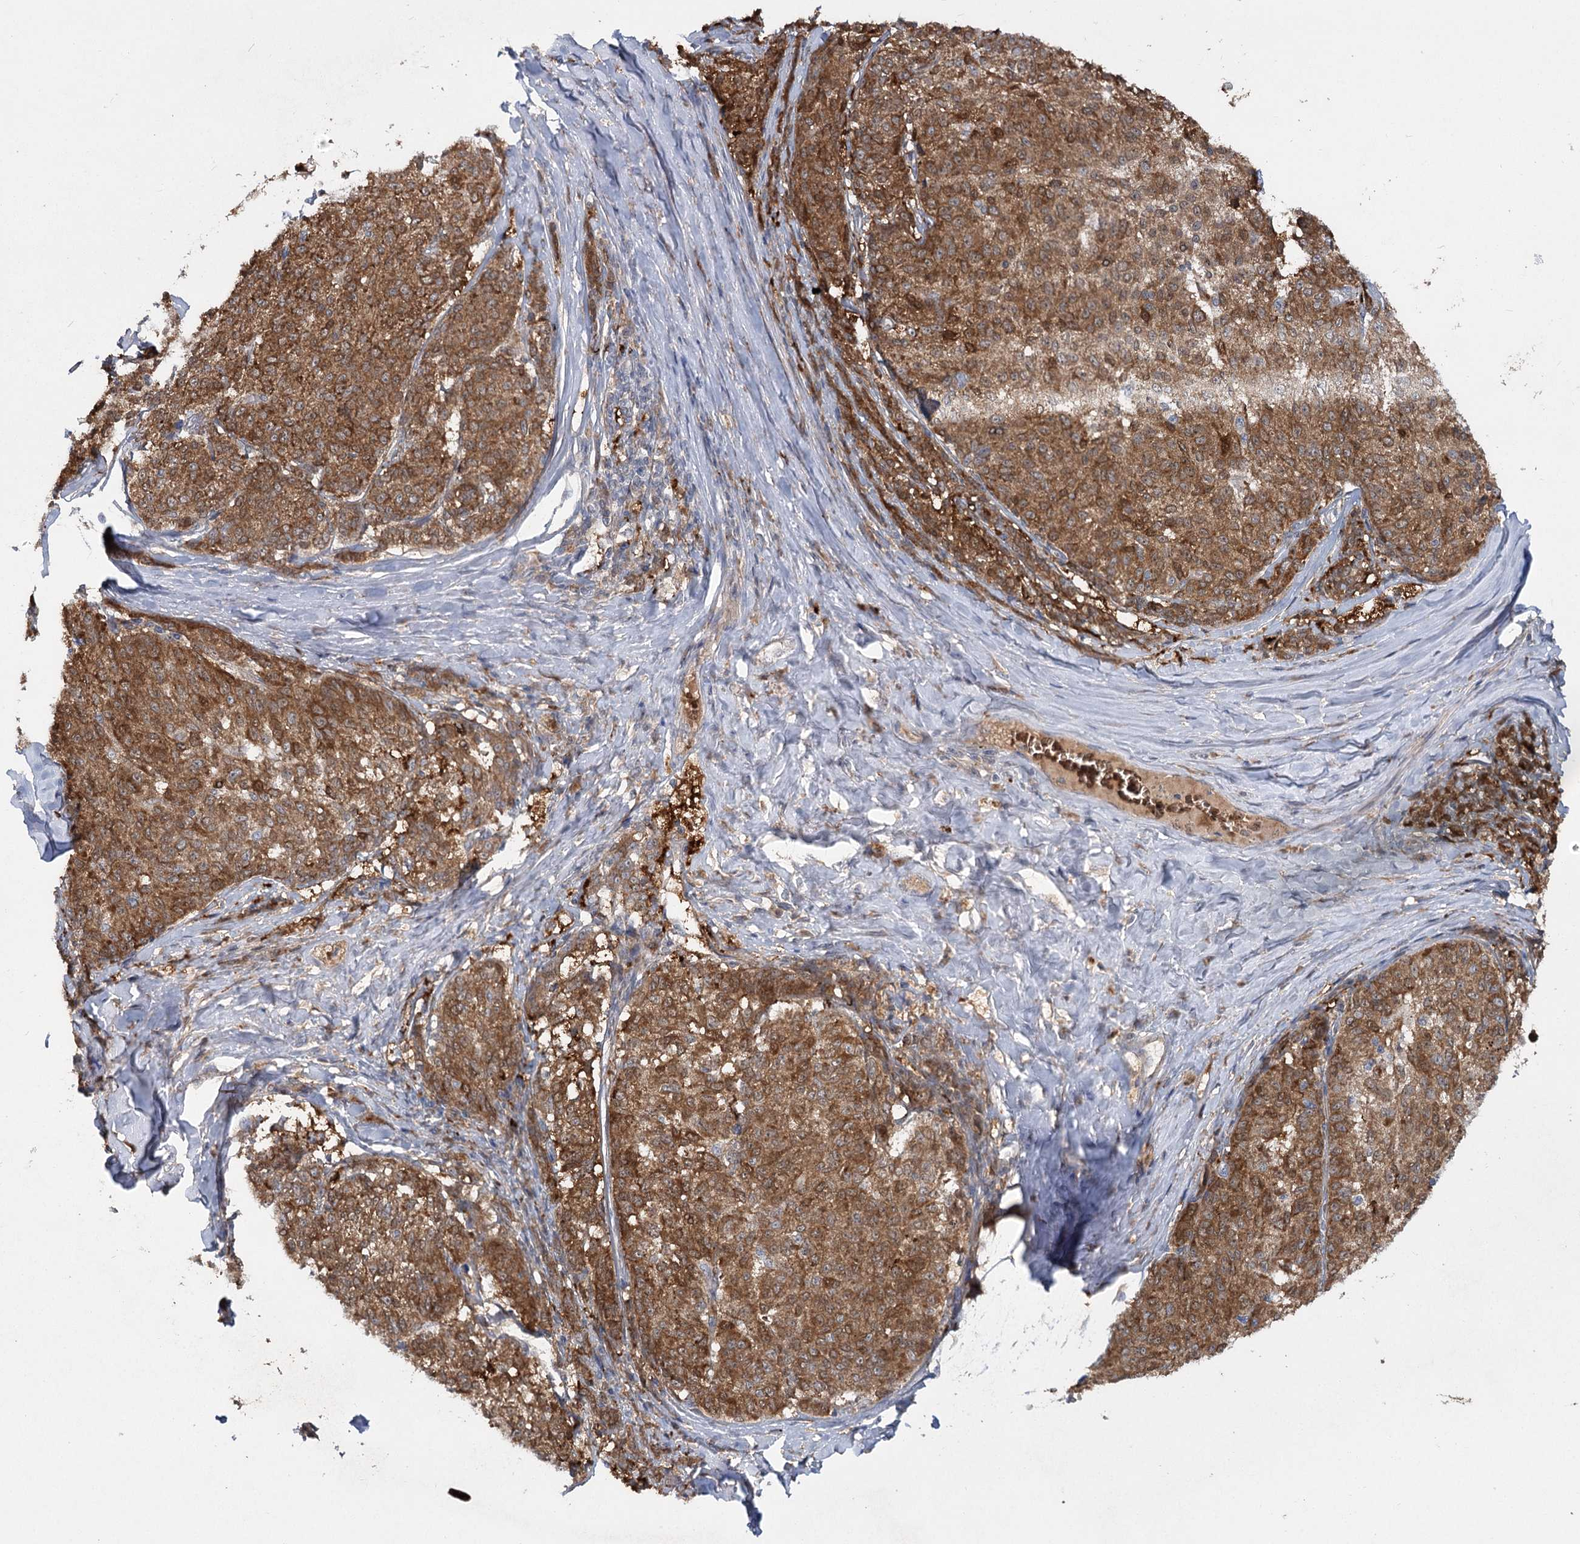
{"staining": {"intensity": "moderate", "quantity": ">75%", "location": "cytoplasmic/membranous"}, "tissue": "melanoma", "cell_type": "Tumor cells", "image_type": "cancer", "snomed": [{"axis": "morphology", "description": "Malignant melanoma, NOS"}, {"axis": "topography", "description": "Skin"}], "caption": "A brown stain labels moderate cytoplasmic/membranous staining of a protein in melanoma tumor cells.", "gene": "PYROXD2", "patient": {"sex": "female", "age": 72}}